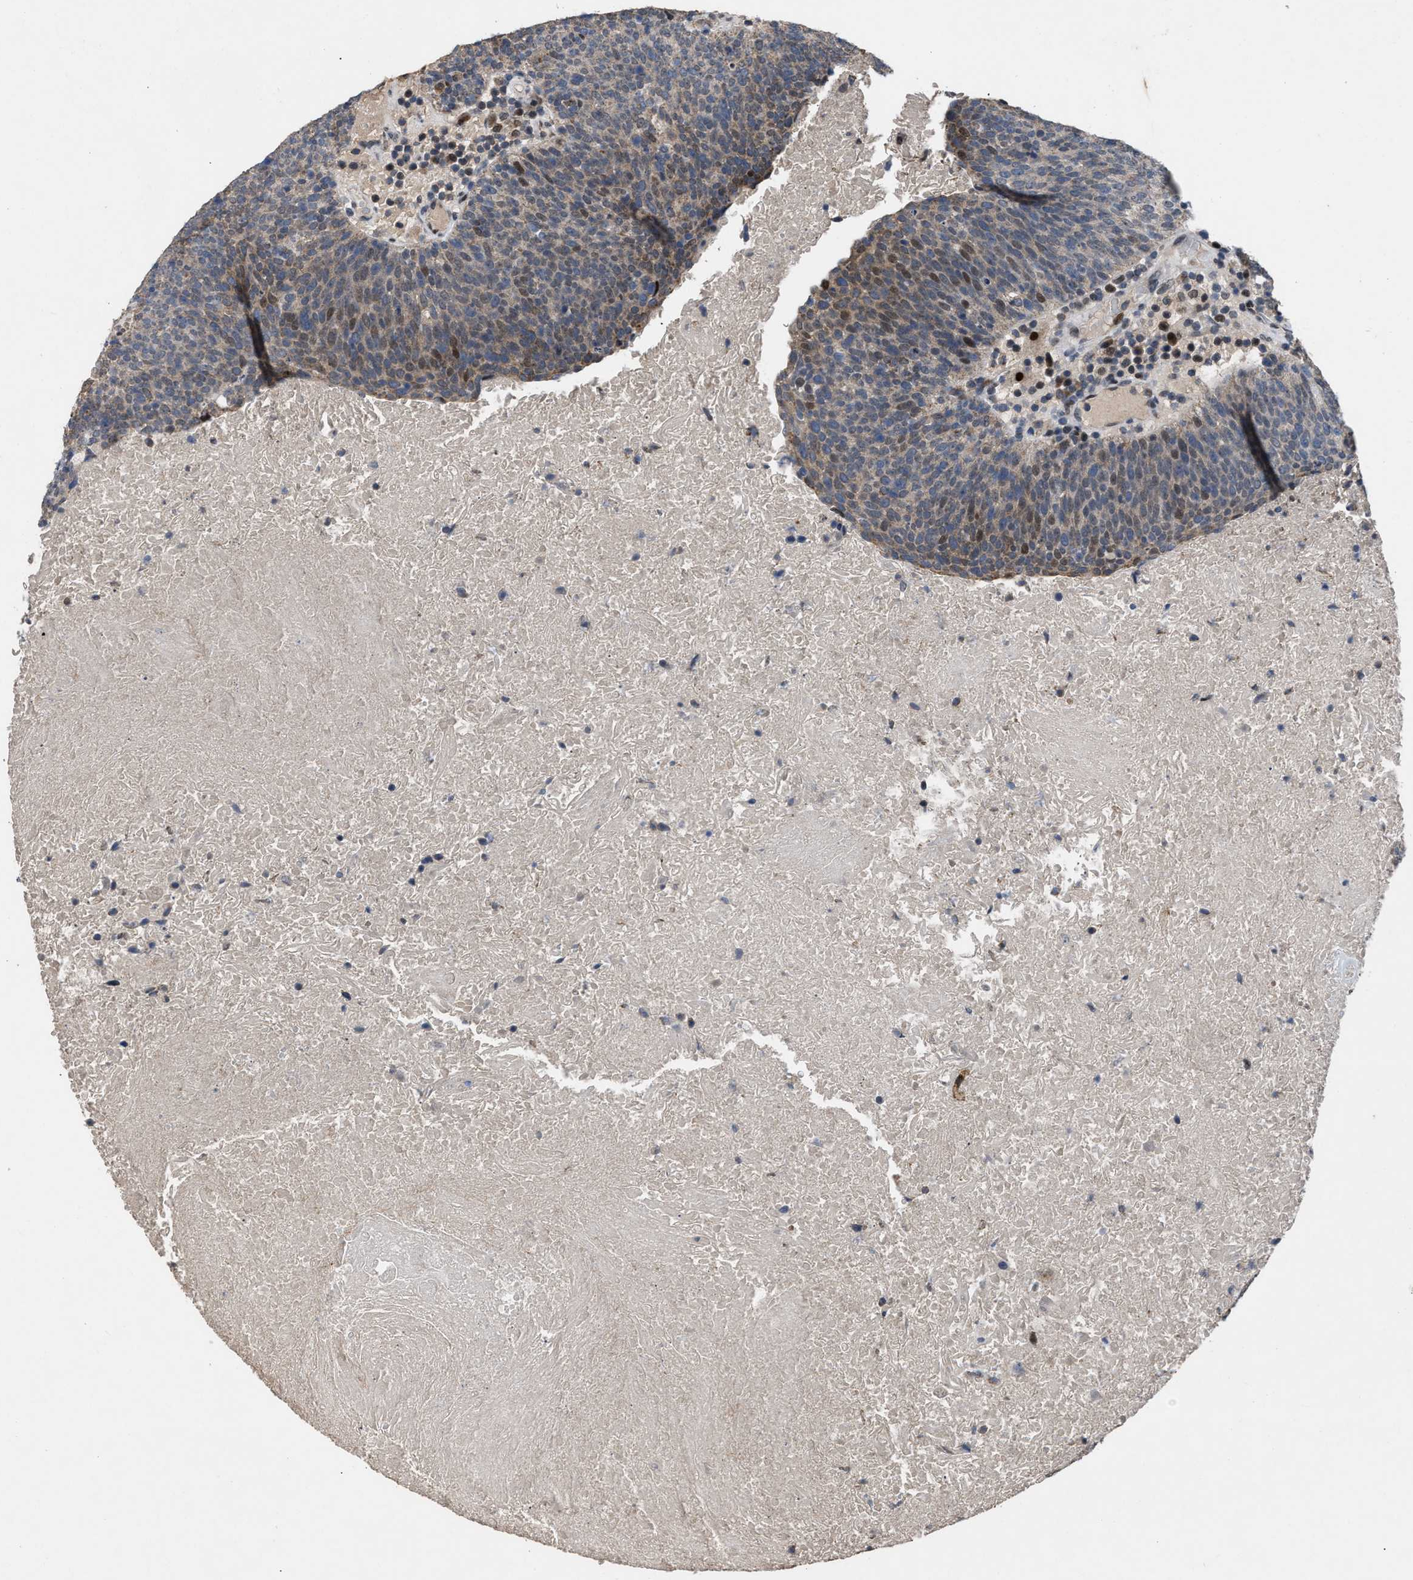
{"staining": {"intensity": "moderate", "quantity": "<25%", "location": "nuclear"}, "tissue": "head and neck cancer", "cell_type": "Tumor cells", "image_type": "cancer", "snomed": [{"axis": "morphology", "description": "Squamous cell carcinoma, NOS"}, {"axis": "morphology", "description": "Squamous cell carcinoma, metastatic, NOS"}, {"axis": "topography", "description": "Lymph node"}, {"axis": "topography", "description": "Head-Neck"}], "caption": "Protein expression by IHC reveals moderate nuclear staining in about <25% of tumor cells in head and neck cancer (metastatic squamous cell carcinoma).", "gene": "SETDB1", "patient": {"sex": "male", "age": 62}}